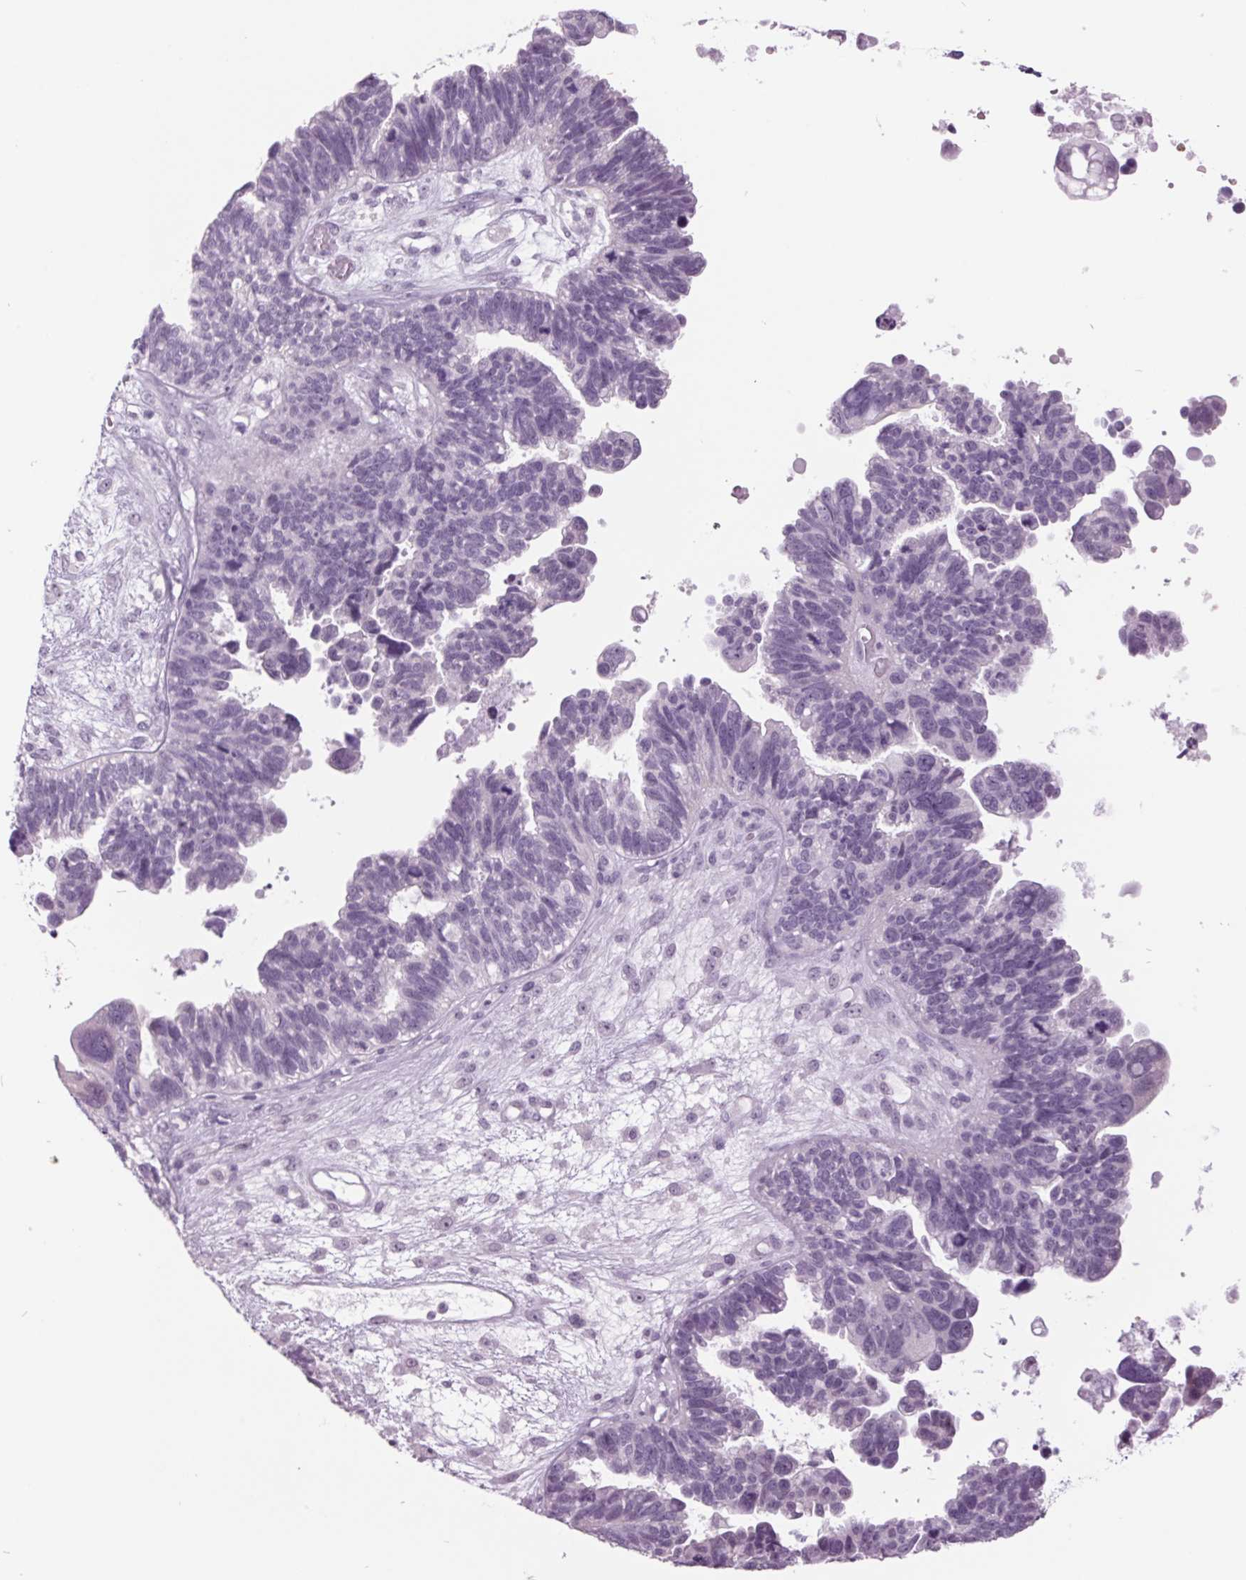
{"staining": {"intensity": "negative", "quantity": "none", "location": "none"}, "tissue": "ovarian cancer", "cell_type": "Tumor cells", "image_type": "cancer", "snomed": [{"axis": "morphology", "description": "Cystadenocarcinoma, serous, NOS"}, {"axis": "topography", "description": "Ovary"}], "caption": "There is no significant positivity in tumor cells of ovarian serous cystadenocarcinoma.", "gene": "ODAD2", "patient": {"sex": "female", "age": 60}}